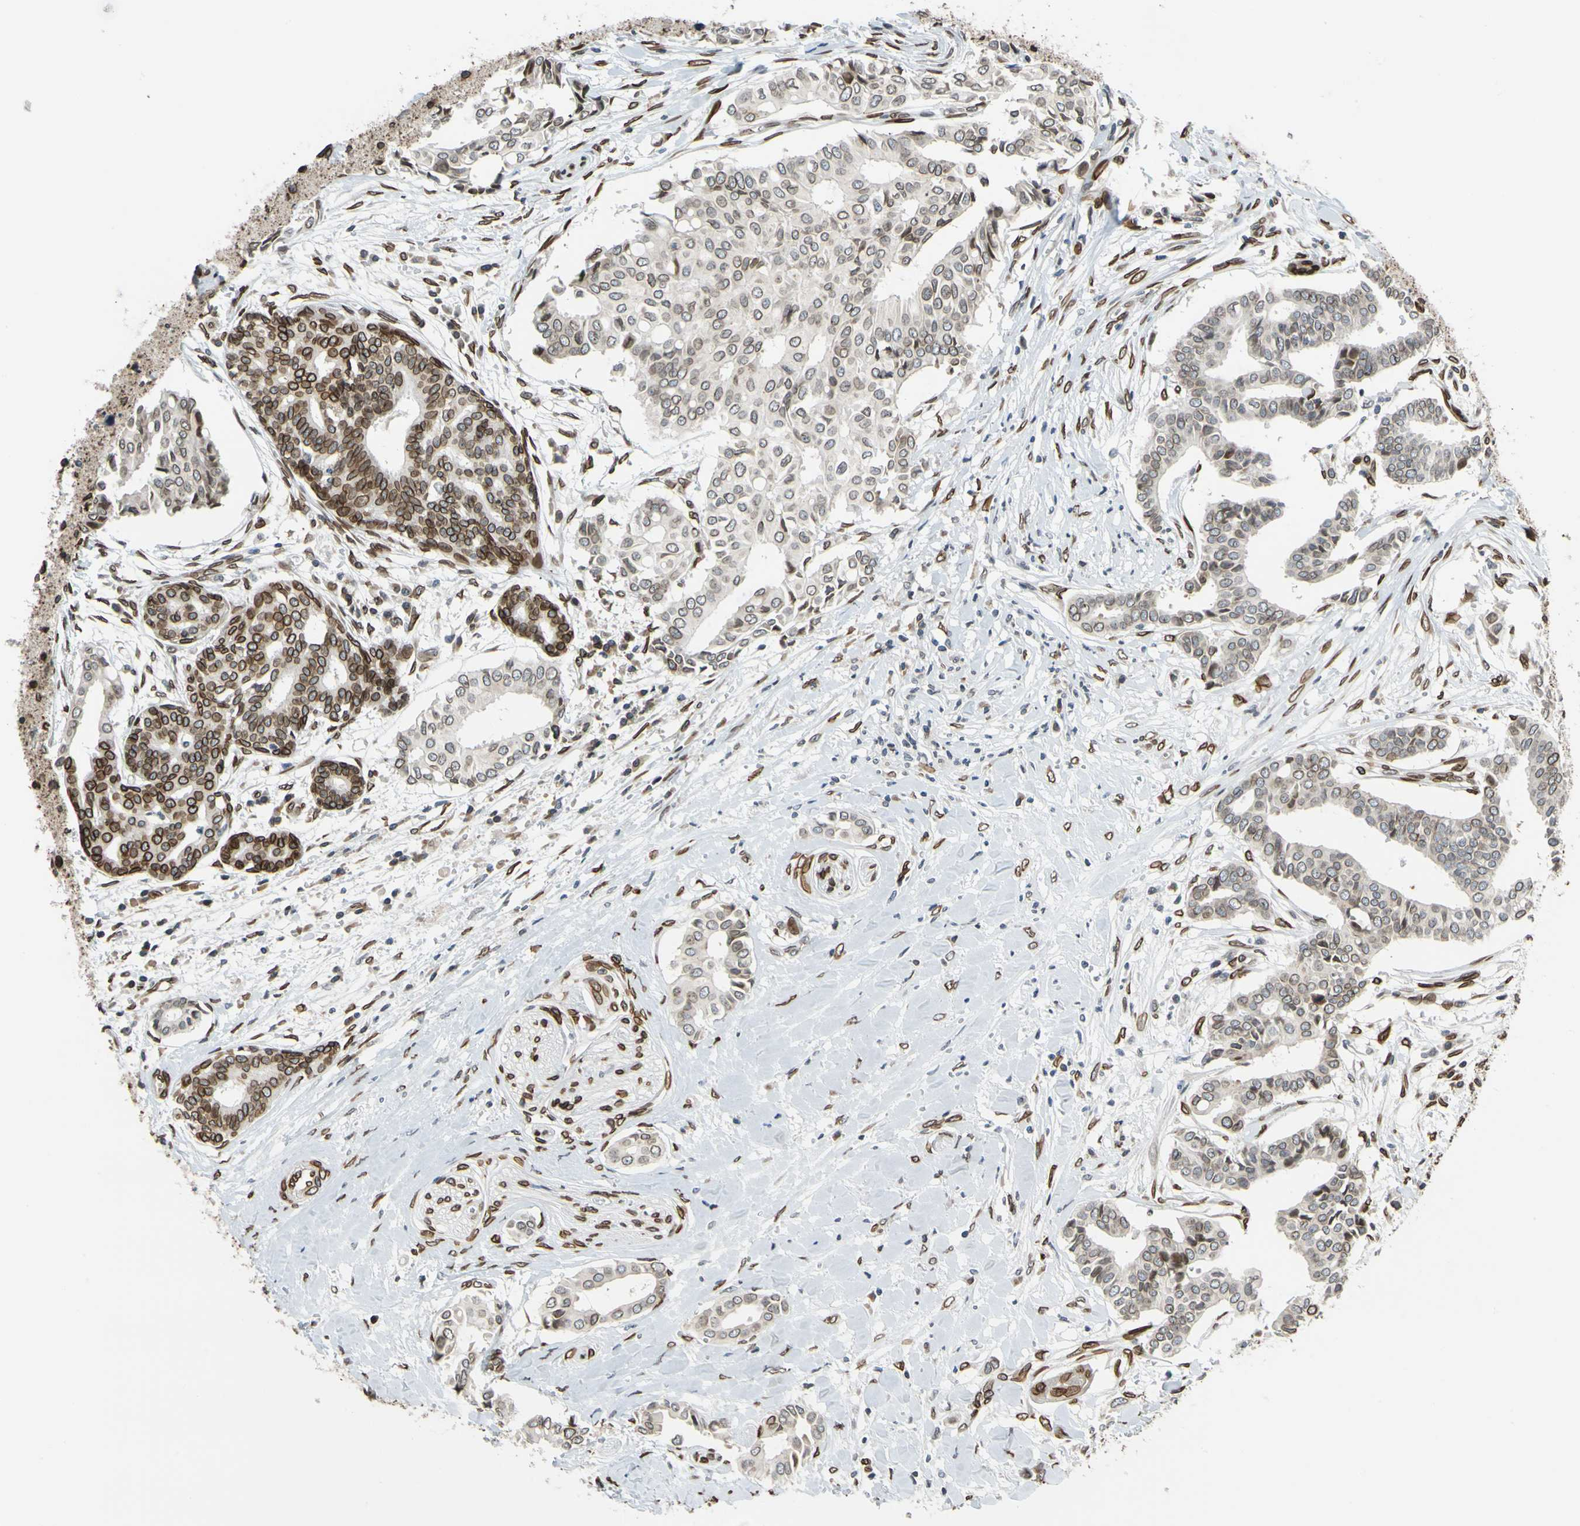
{"staining": {"intensity": "strong", "quantity": "25%-75%", "location": "cytoplasmic/membranous,nuclear"}, "tissue": "head and neck cancer", "cell_type": "Tumor cells", "image_type": "cancer", "snomed": [{"axis": "morphology", "description": "Adenocarcinoma, NOS"}, {"axis": "topography", "description": "Salivary gland"}, {"axis": "topography", "description": "Head-Neck"}], "caption": "Immunohistochemistry of human head and neck cancer (adenocarcinoma) shows high levels of strong cytoplasmic/membranous and nuclear positivity in about 25%-75% of tumor cells.", "gene": "SUN1", "patient": {"sex": "female", "age": 59}}